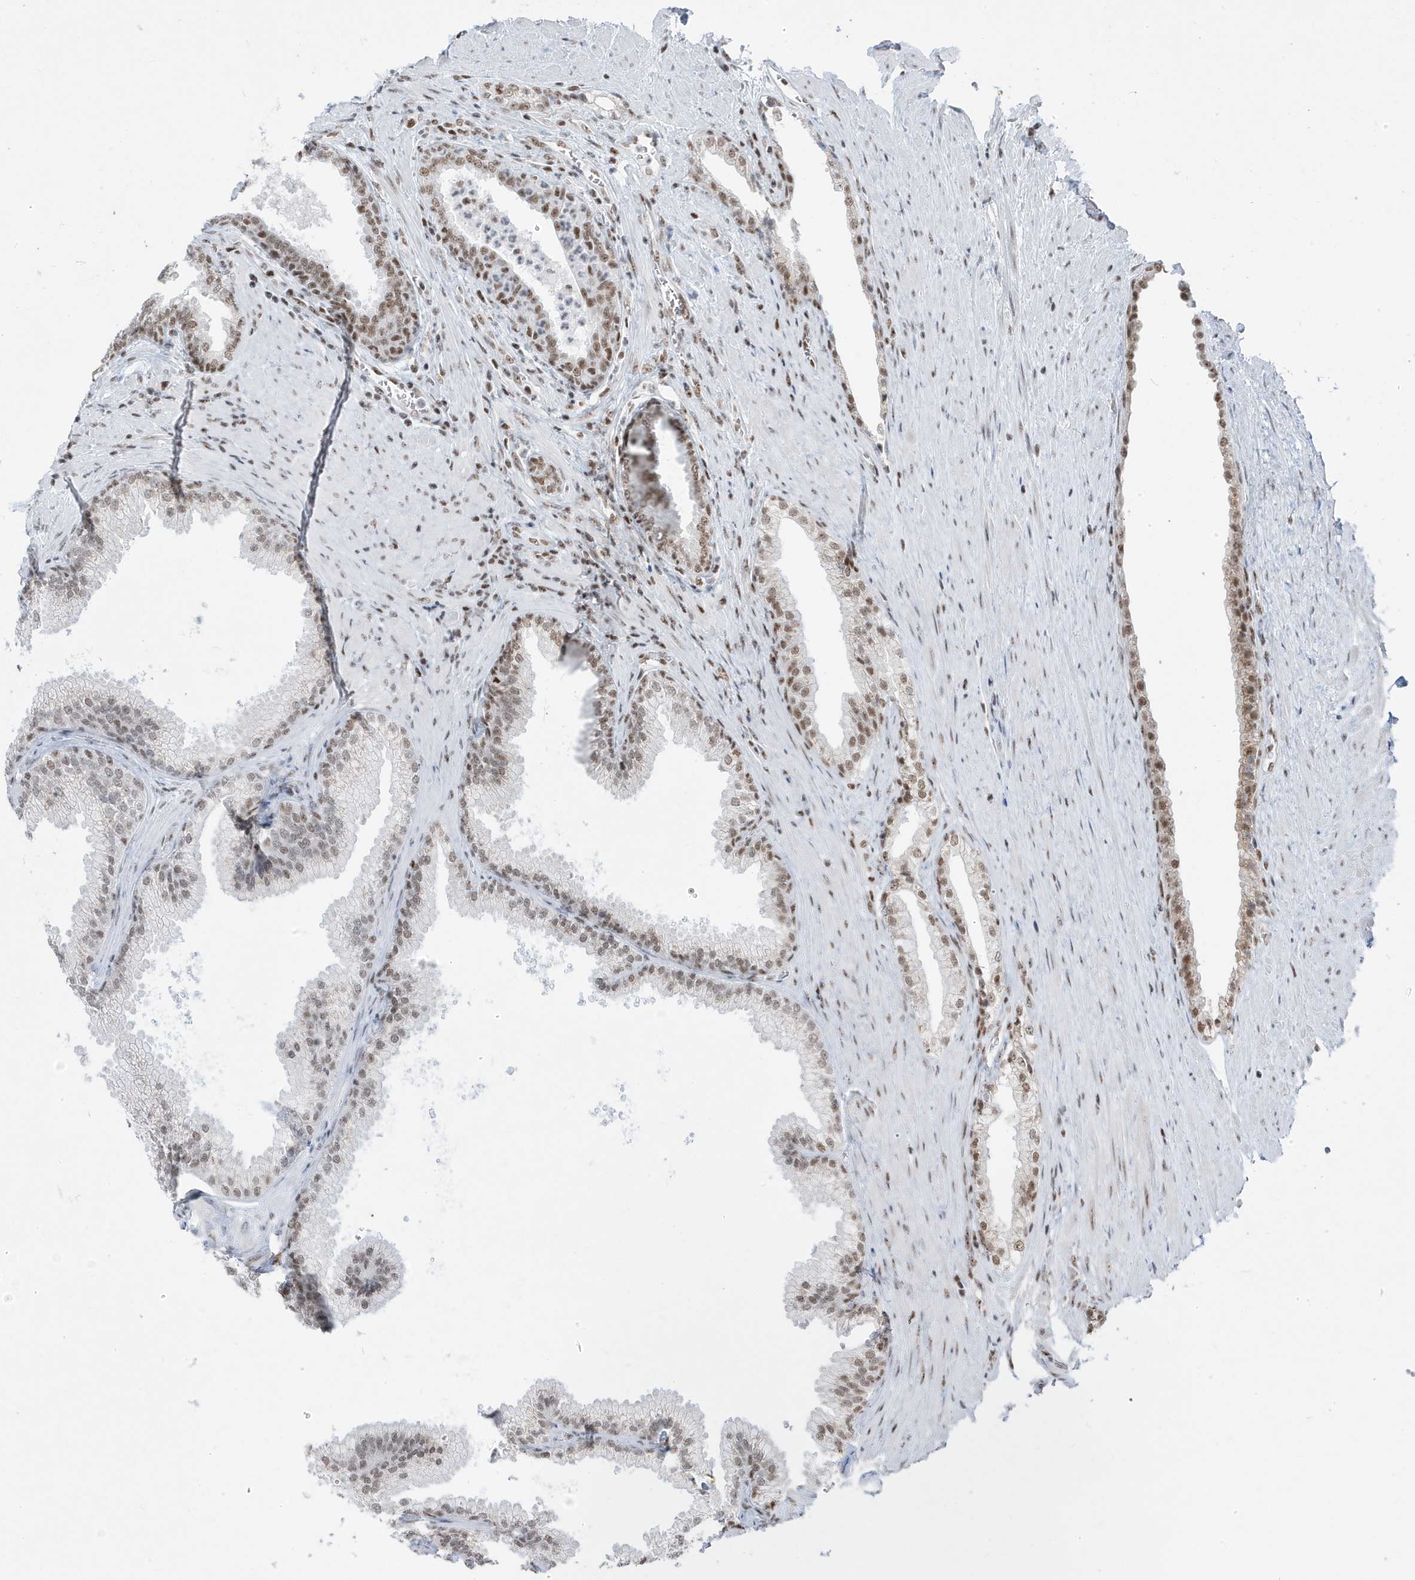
{"staining": {"intensity": "moderate", "quantity": ">75%", "location": "nuclear"}, "tissue": "prostate", "cell_type": "Glandular cells", "image_type": "normal", "snomed": [{"axis": "morphology", "description": "Normal tissue, NOS"}, {"axis": "topography", "description": "Prostate"}], "caption": "A brown stain shows moderate nuclear expression of a protein in glandular cells of benign human prostate.", "gene": "MTREX", "patient": {"sex": "male", "age": 76}}